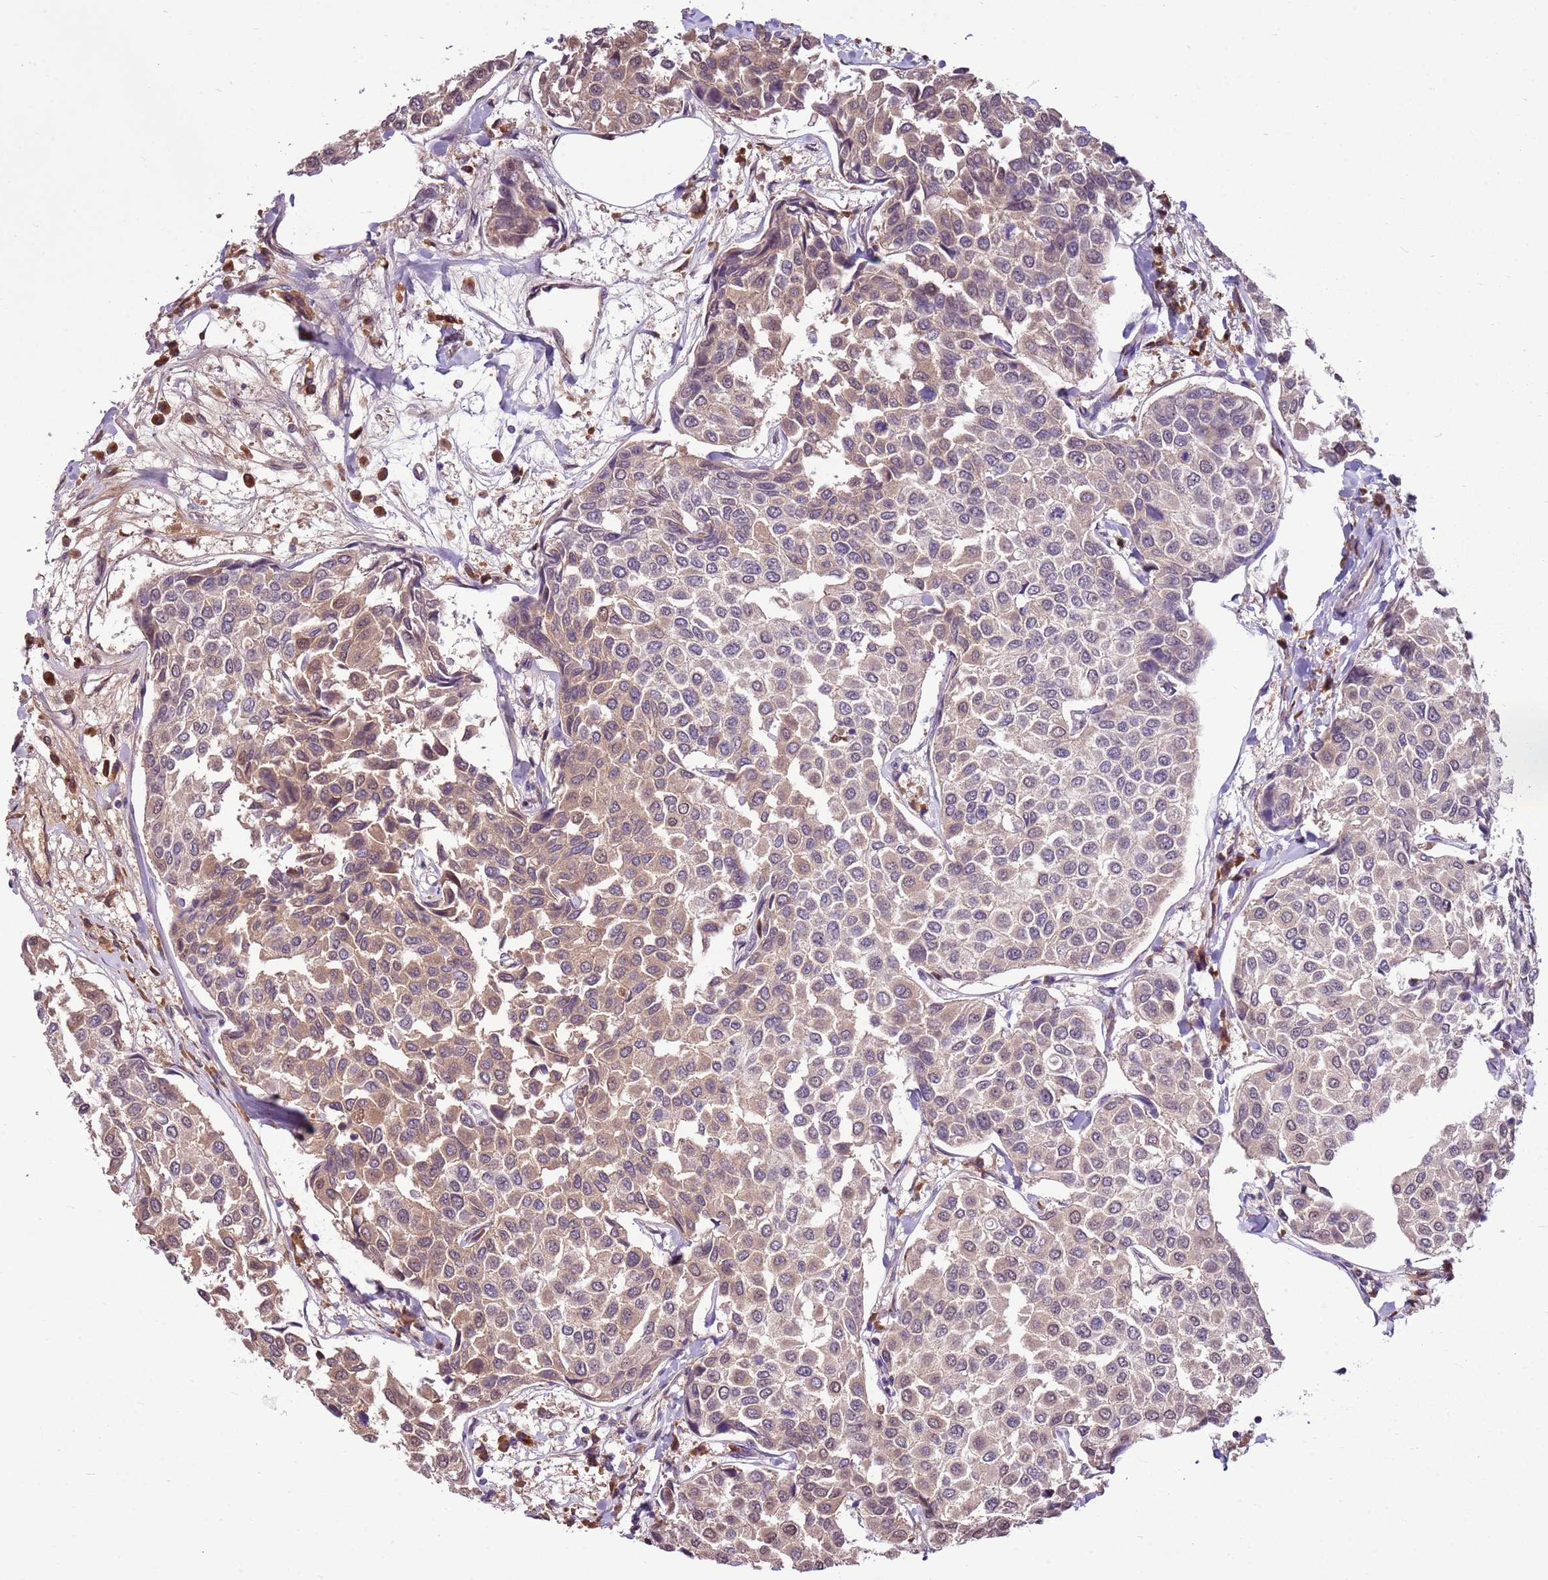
{"staining": {"intensity": "weak", "quantity": ">75%", "location": "cytoplasmic/membranous,nuclear"}, "tissue": "breast cancer", "cell_type": "Tumor cells", "image_type": "cancer", "snomed": [{"axis": "morphology", "description": "Duct carcinoma"}, {"axis": "topography", "description": "Breast"}], "caption": "Immunohistochemistry micrograph of human breast cancer stained for a protein (brown), which displays low levels of weak cytoplasmic/membranous and nuclear staining in about >75% of tumor cells.", "gene": "BBS5", "patient": {"sex": "female", "age": 55}}